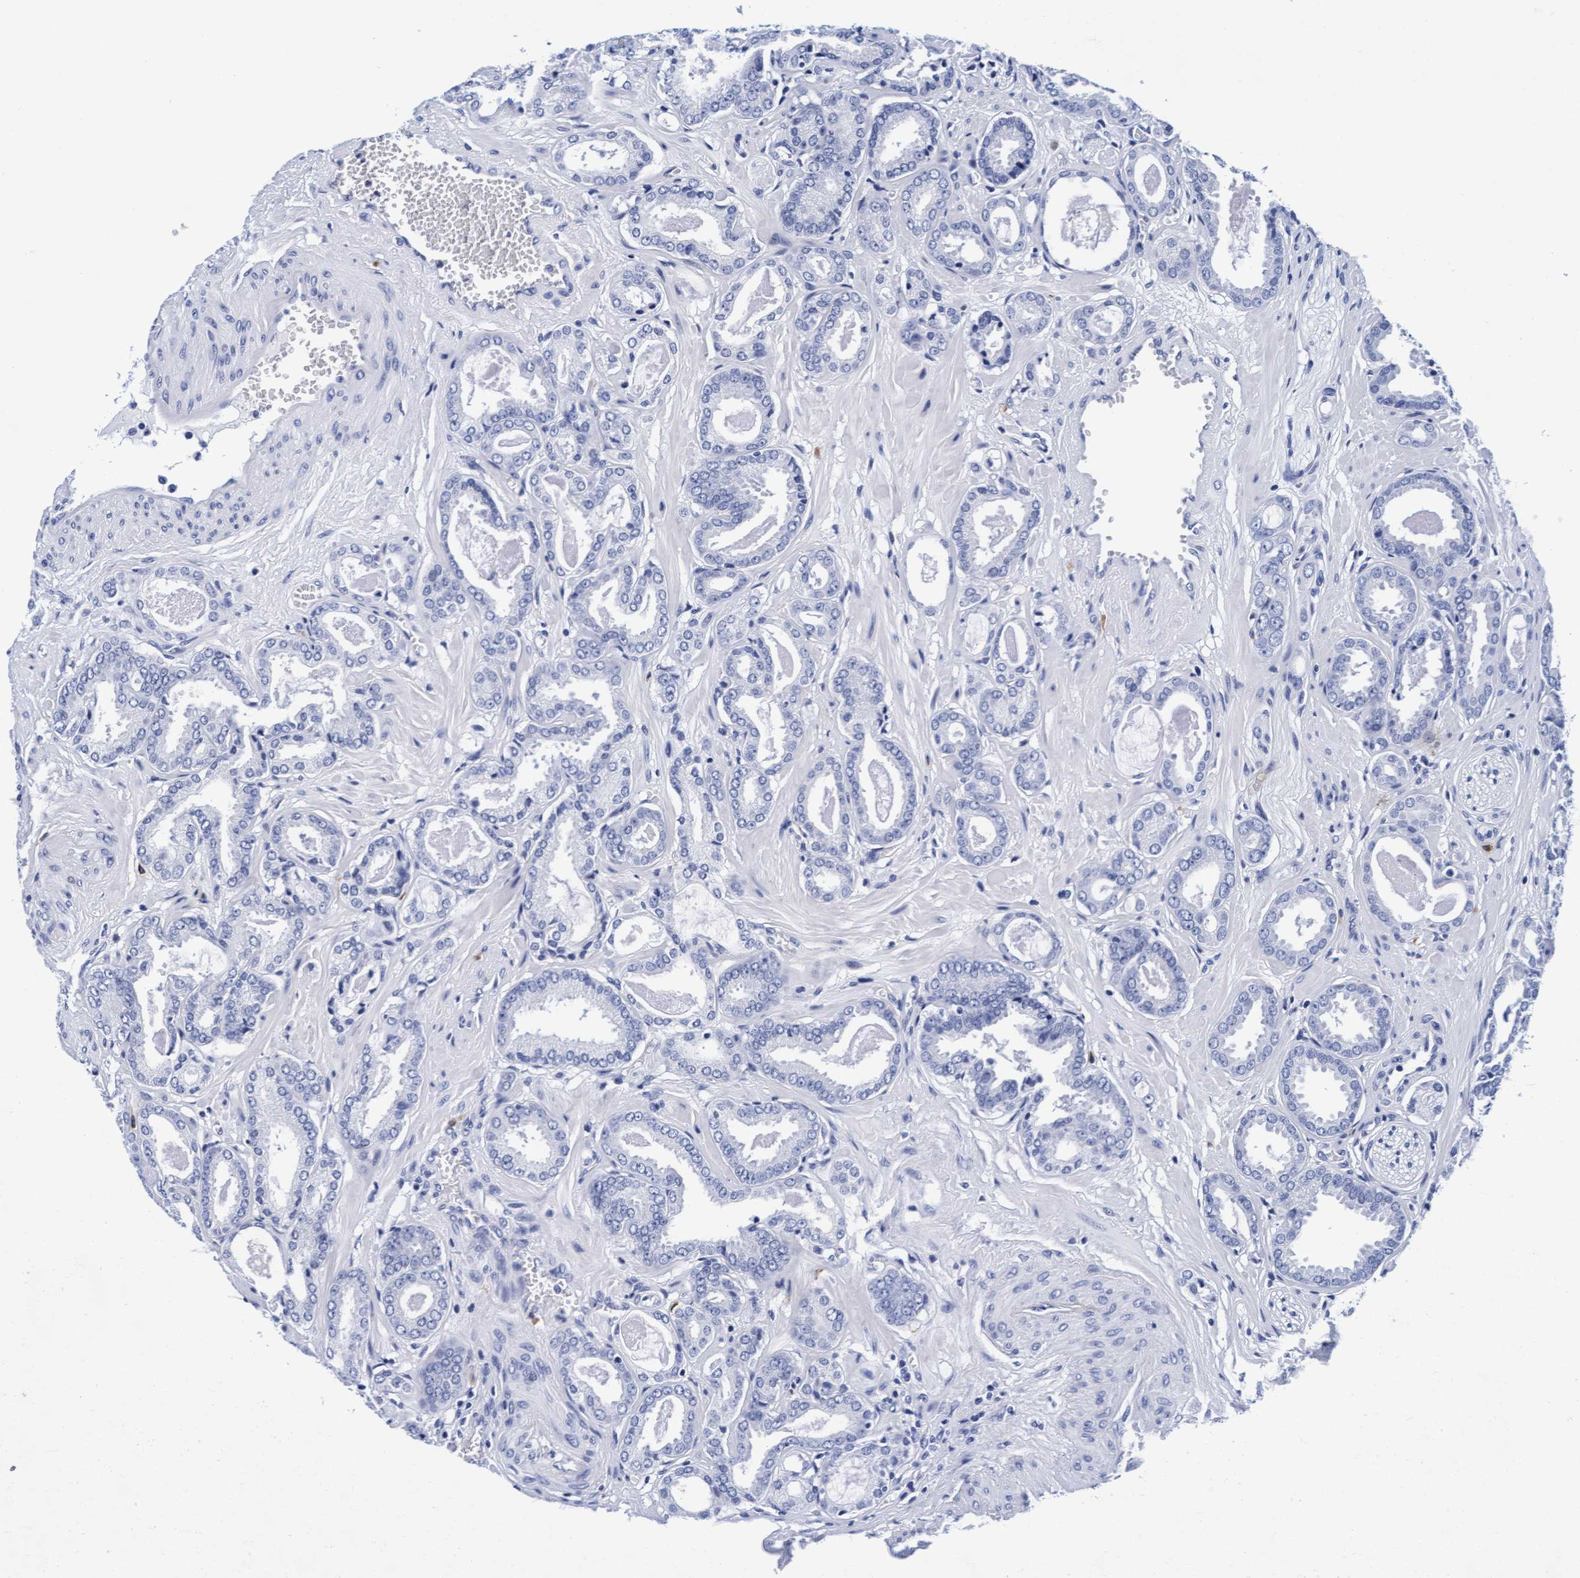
{"staining": {"intensity": "negative", "quantity": "none", "location": "none"}, "tissue": "prostate cancer", "cell_type": "Tumor cells", "image_type": "cancer", "snomed": [{"axis": "morphology", "description": "Adenocarcinoma, Low grade"}, {"axis": "topography", "description": "Prostate"}], "caption": "DAB immunohistochemical staining of human prostate low-grade adenocarcinoma displays no significant positivity in tumor cells.", "gene": "ARSG", "patient": {"sex": "male", "age": 53}}